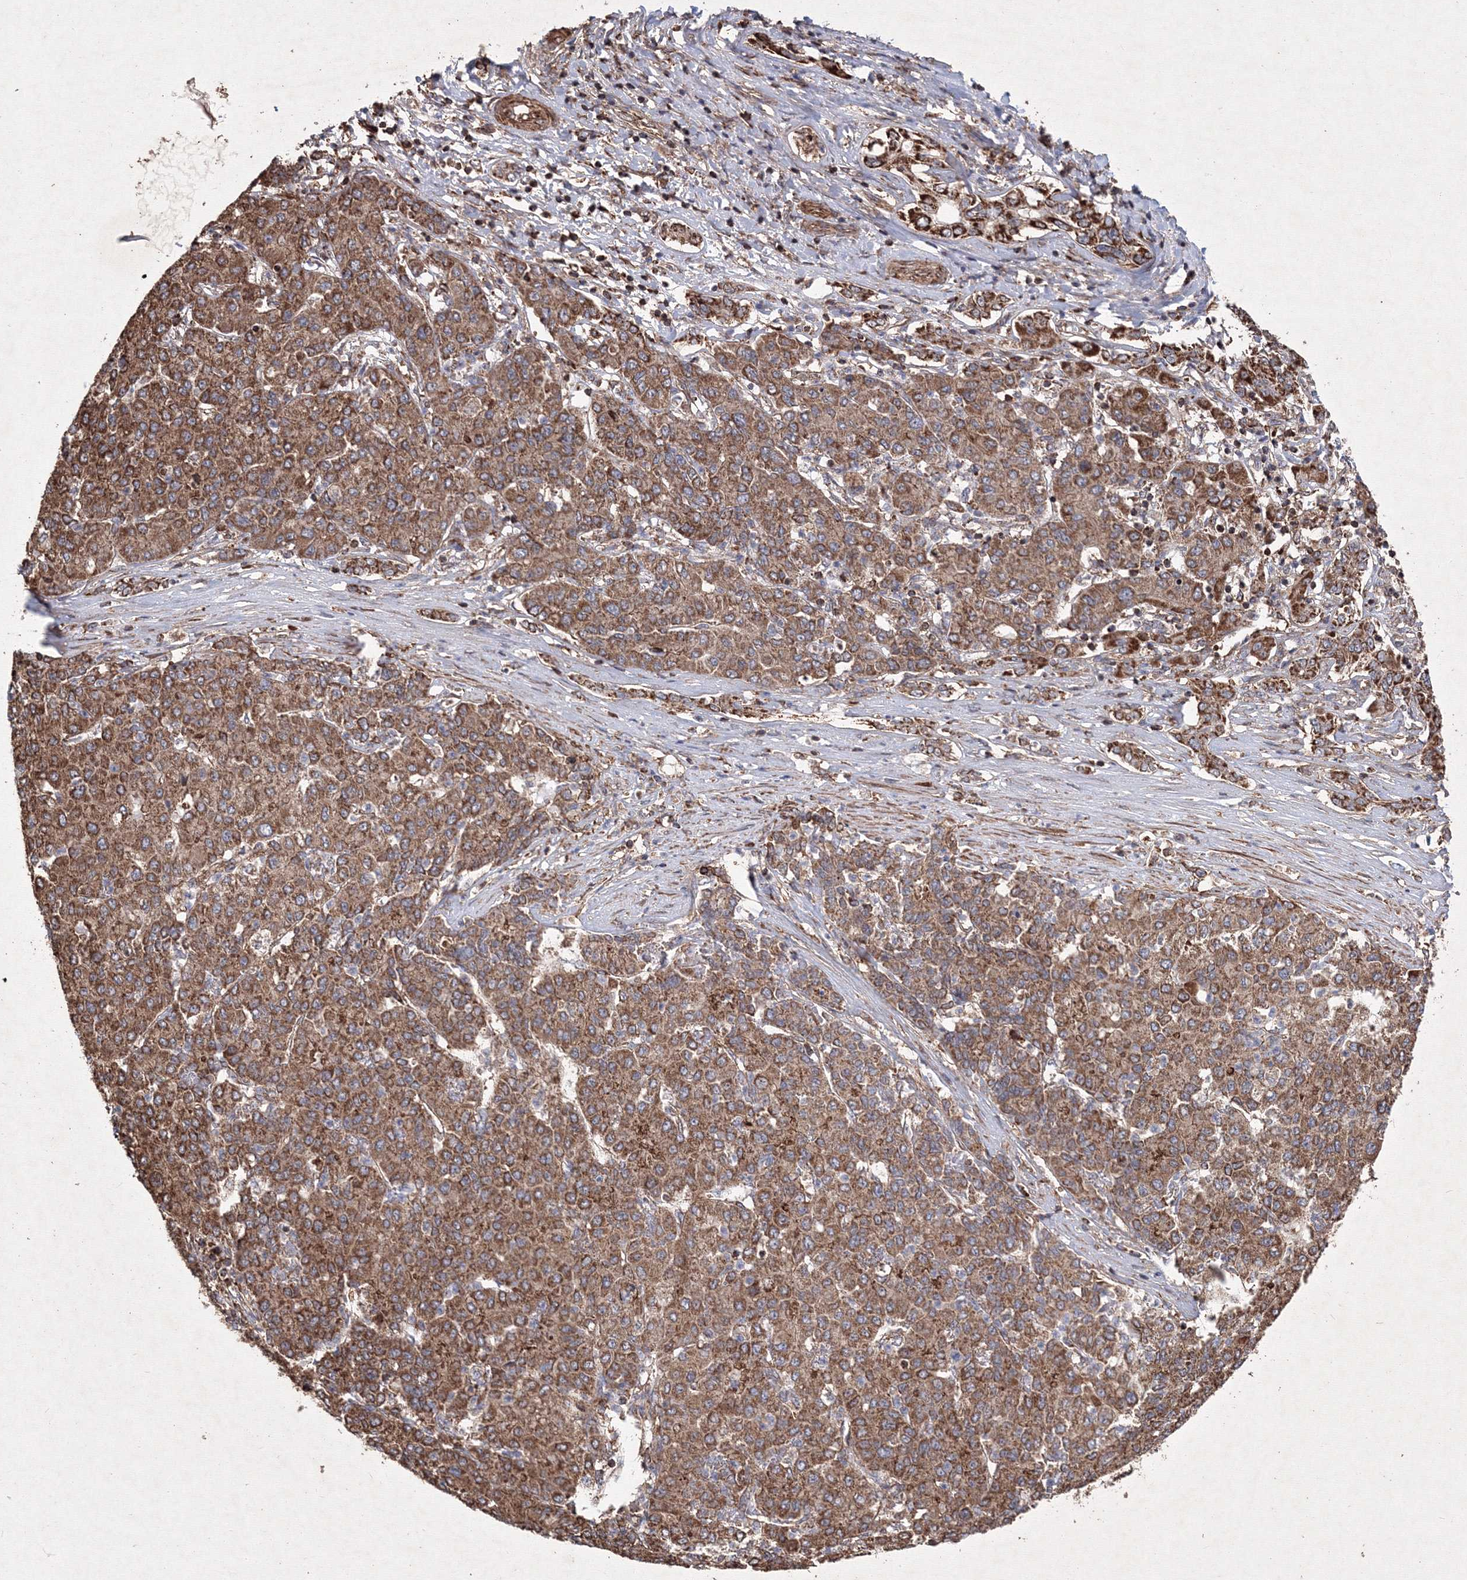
{"staining": {"intensity": "moderate", "quantity": ">75%", "location": "cytoplasmic/membranous"}, "tissue": "liver cancer", "cell_type": "Tumor cells", "image_type": "cancer", "snomed": [{"axis": "morphology", "description": "Carcinoma, Hepatocellular, NOS"}, {"axis": "topography", "description": "Liver"}], "caption": "Approximately >75% of tumor cells in hepatocellular carcinoma (liver) demonstrate moderate cytoplasmic/membranous protein positivity as visualized by brown immunohistochemical staining.", "gene": "TMEM139", "patient": {"sex": "male", "age": 65}}